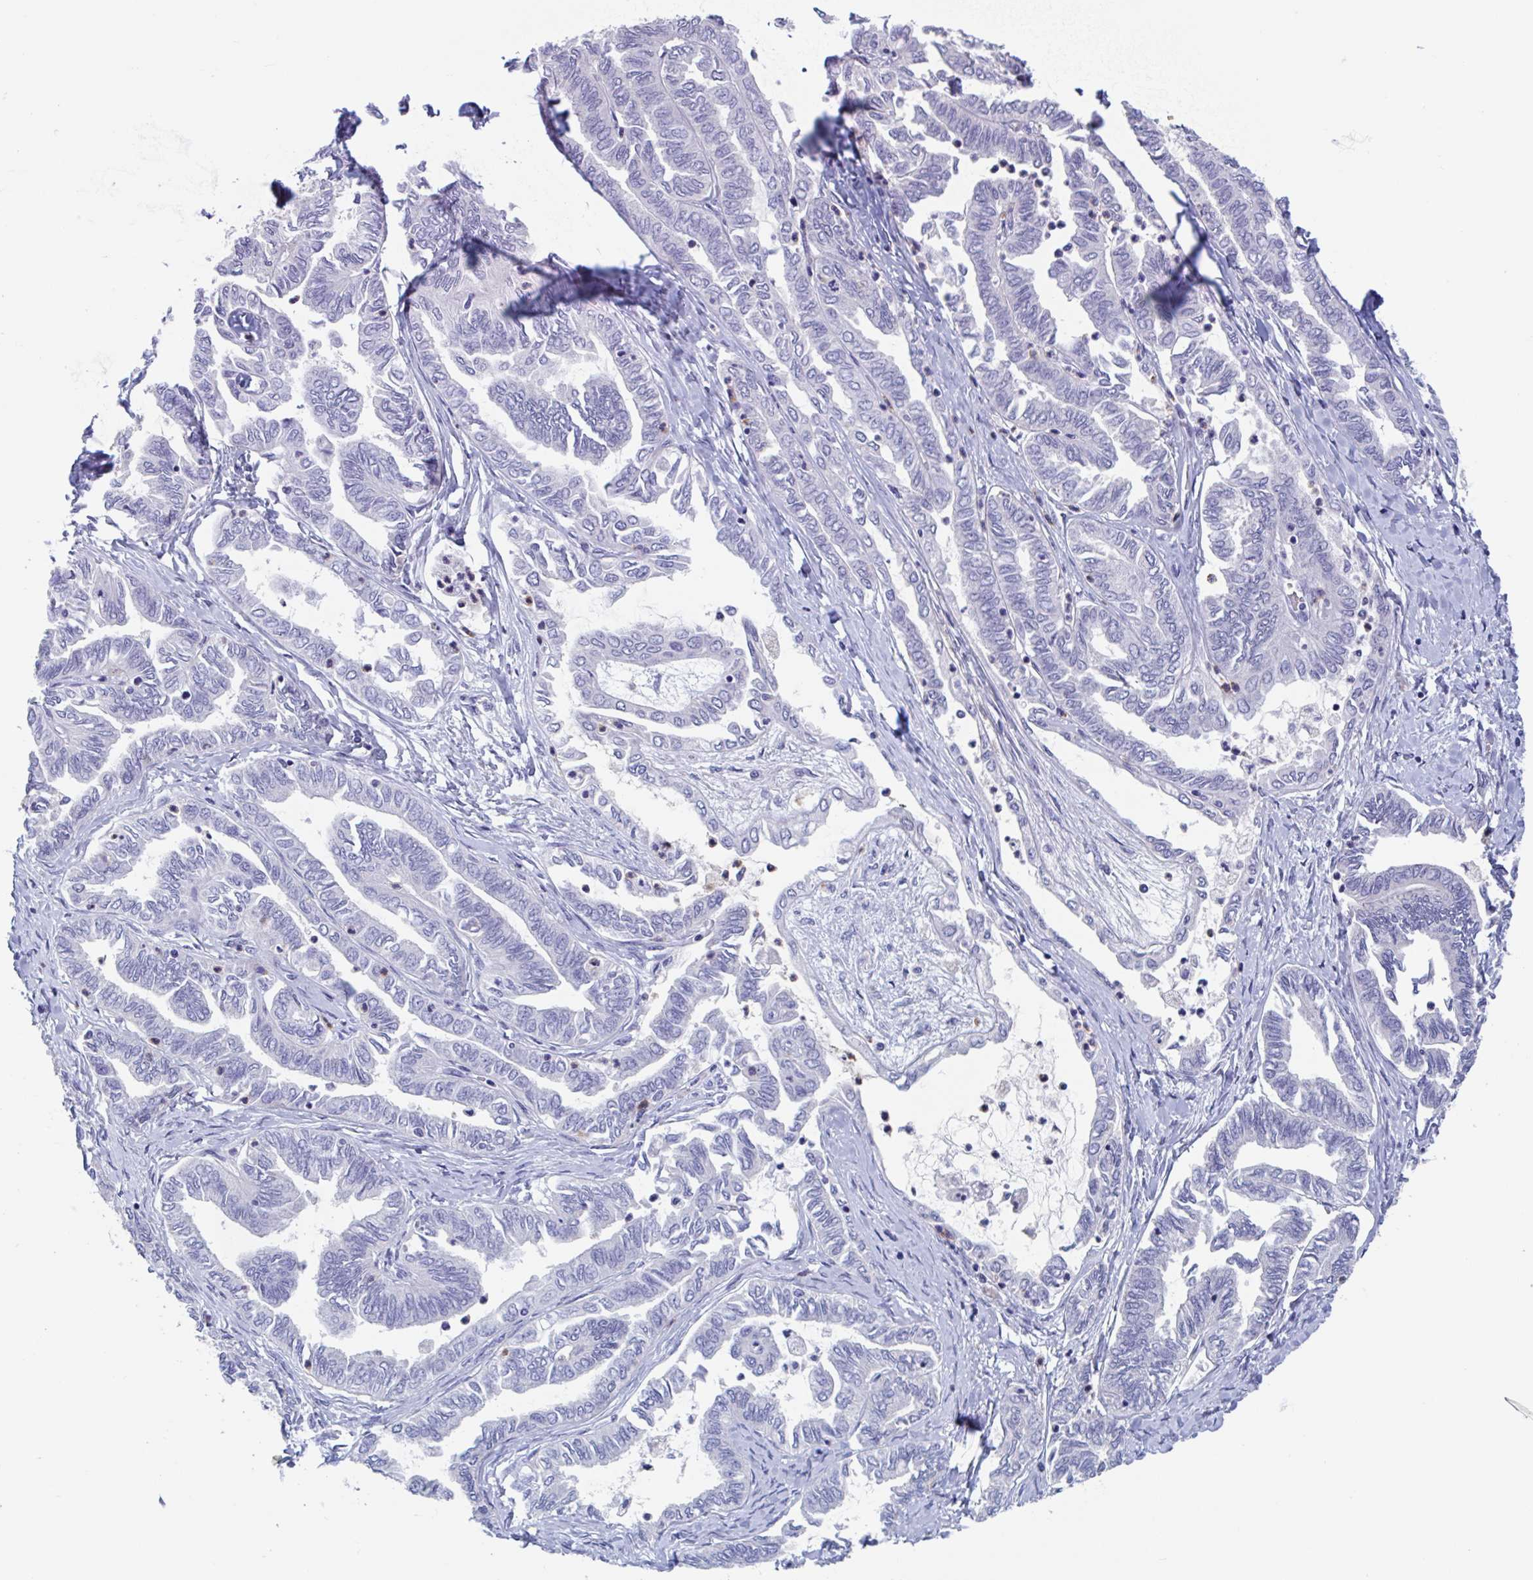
{"staining": {"intensity": "negative", "quantity": "none", "location": "none"}, "tissue": "ovarian cancer", "cell_type": "Tumor cells", "image_type": "cancer", "snomed": [{"axis": "morphology", "description": "Carcinoma, endometroid"}, {"axis": "topography", "description": "Ovary"}], "caption": "This micrograph is of ovarian cancer (endometroid carcinoma) stained with immunohistochemistry (IHC) to label a protein in brown with the nuclei are counter-stained blue. There is no expression in tumor cells.", "gene": "ZNHIT2", "patient": {"sex": "female", "age": 70}}